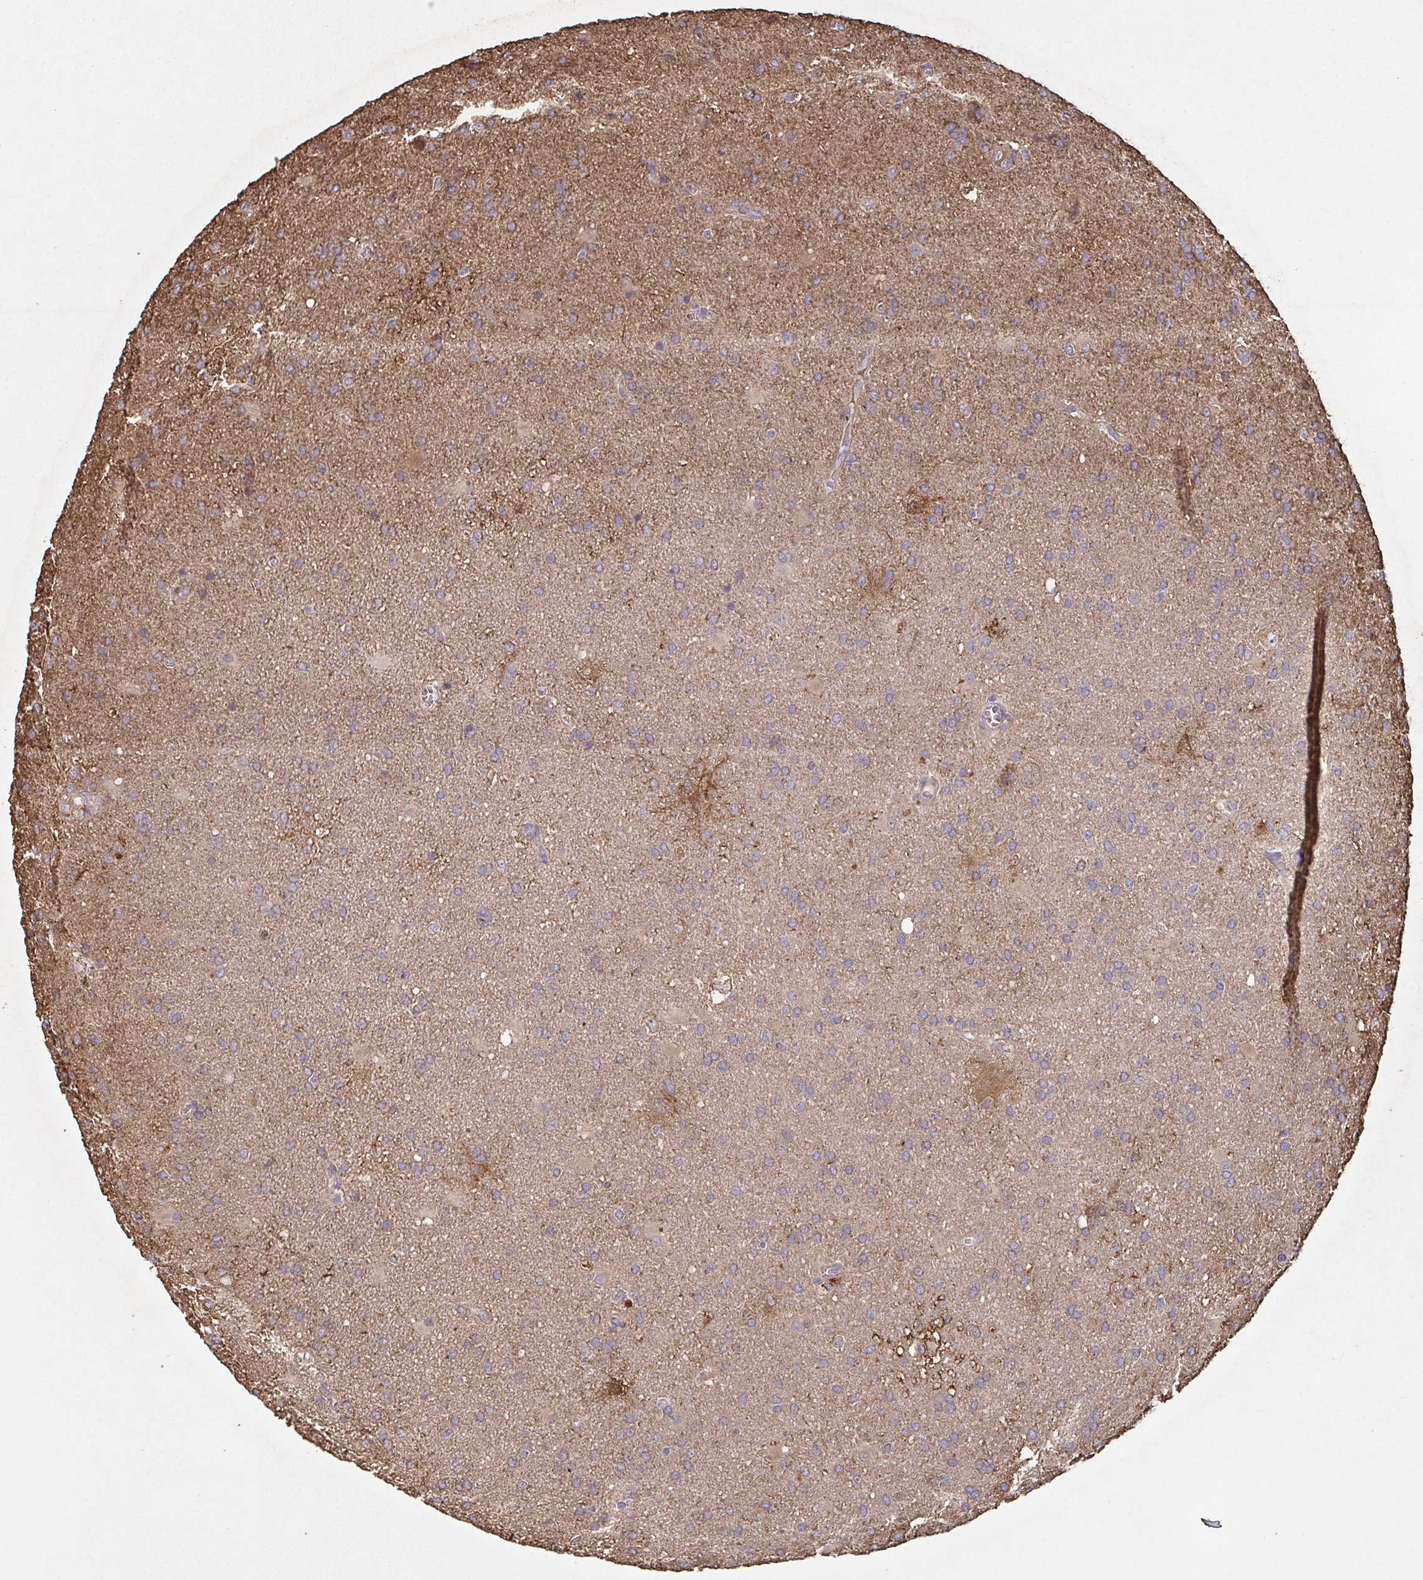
{"staining": {"intensity": "negative", "quantity": "none", "location": "none"}, "tissue": "glioma", "cell_type": "Tumor cells", "image_type": "cancer", "snomed": [{"axis": "morphology", "description": "Glioma, malignant, Low grade"}, {"axis": "topography", "description": "Brain"}], "caption": "Tumor cells are negative for protein expression in human malignant glioma (low-grade).", "gene": "MT-ND3", "patient": {"sex": "male", "age": 66}}